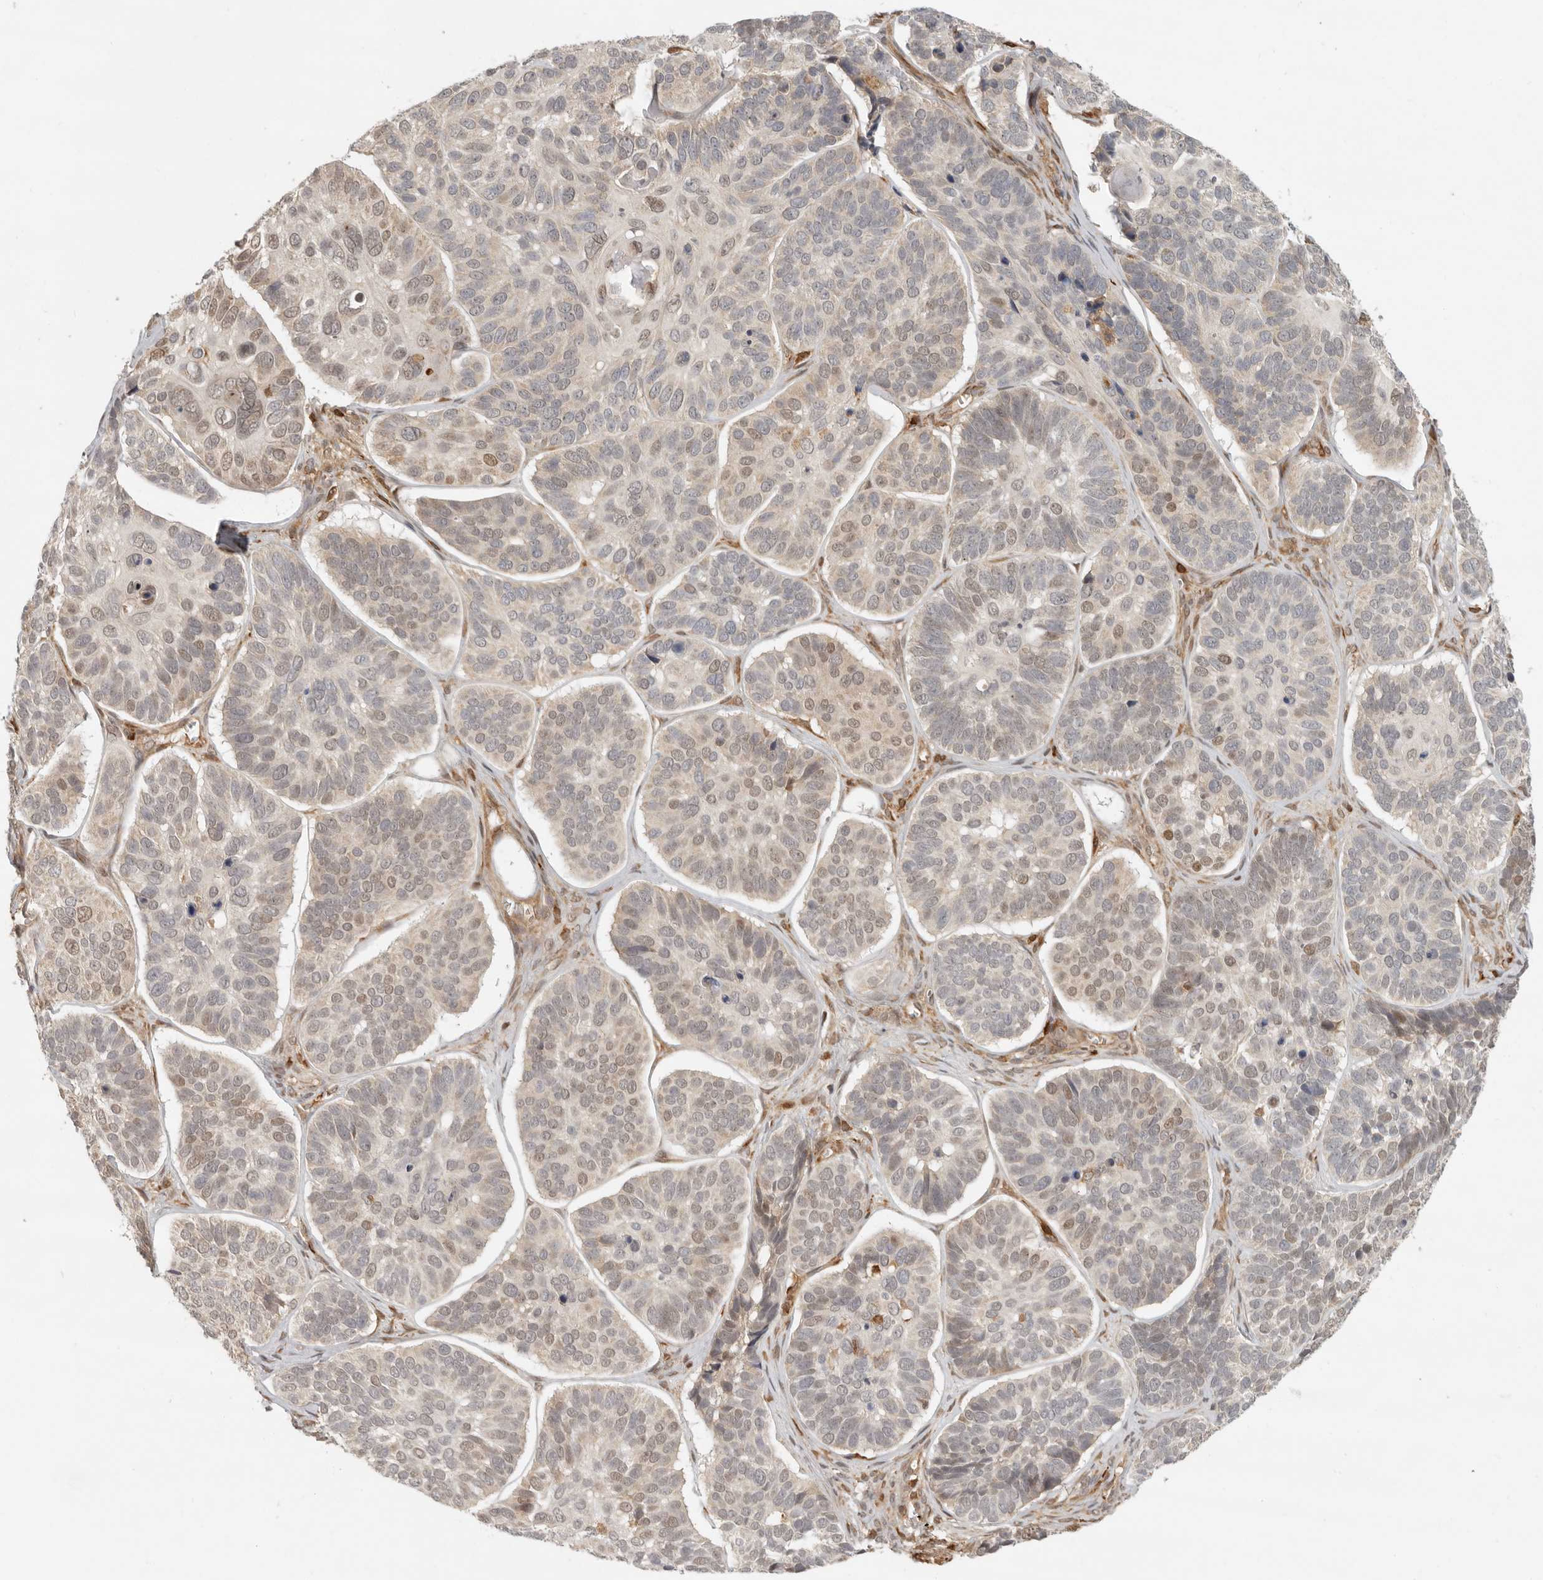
{"staining": {"intensity": "weak", "quantity": "25%-75%", "location": "nuclear"}, "tissue": "skin cancer", "cell_type": "Tumor cells", "image_type": "cancer", "snomed": [{"axis": "morphology", "description": "Basal cell carcinoma"}, {"axis": "topography", "description": "Skin"}], "caption": "Basal cell carcinoma (skin) stained with a brown dye demonstrates weak nuclear positive expression in about 25%-75% of tumor cells.", "gene": "AHDC1", "patient": {"sex": "male", "age": 62}}